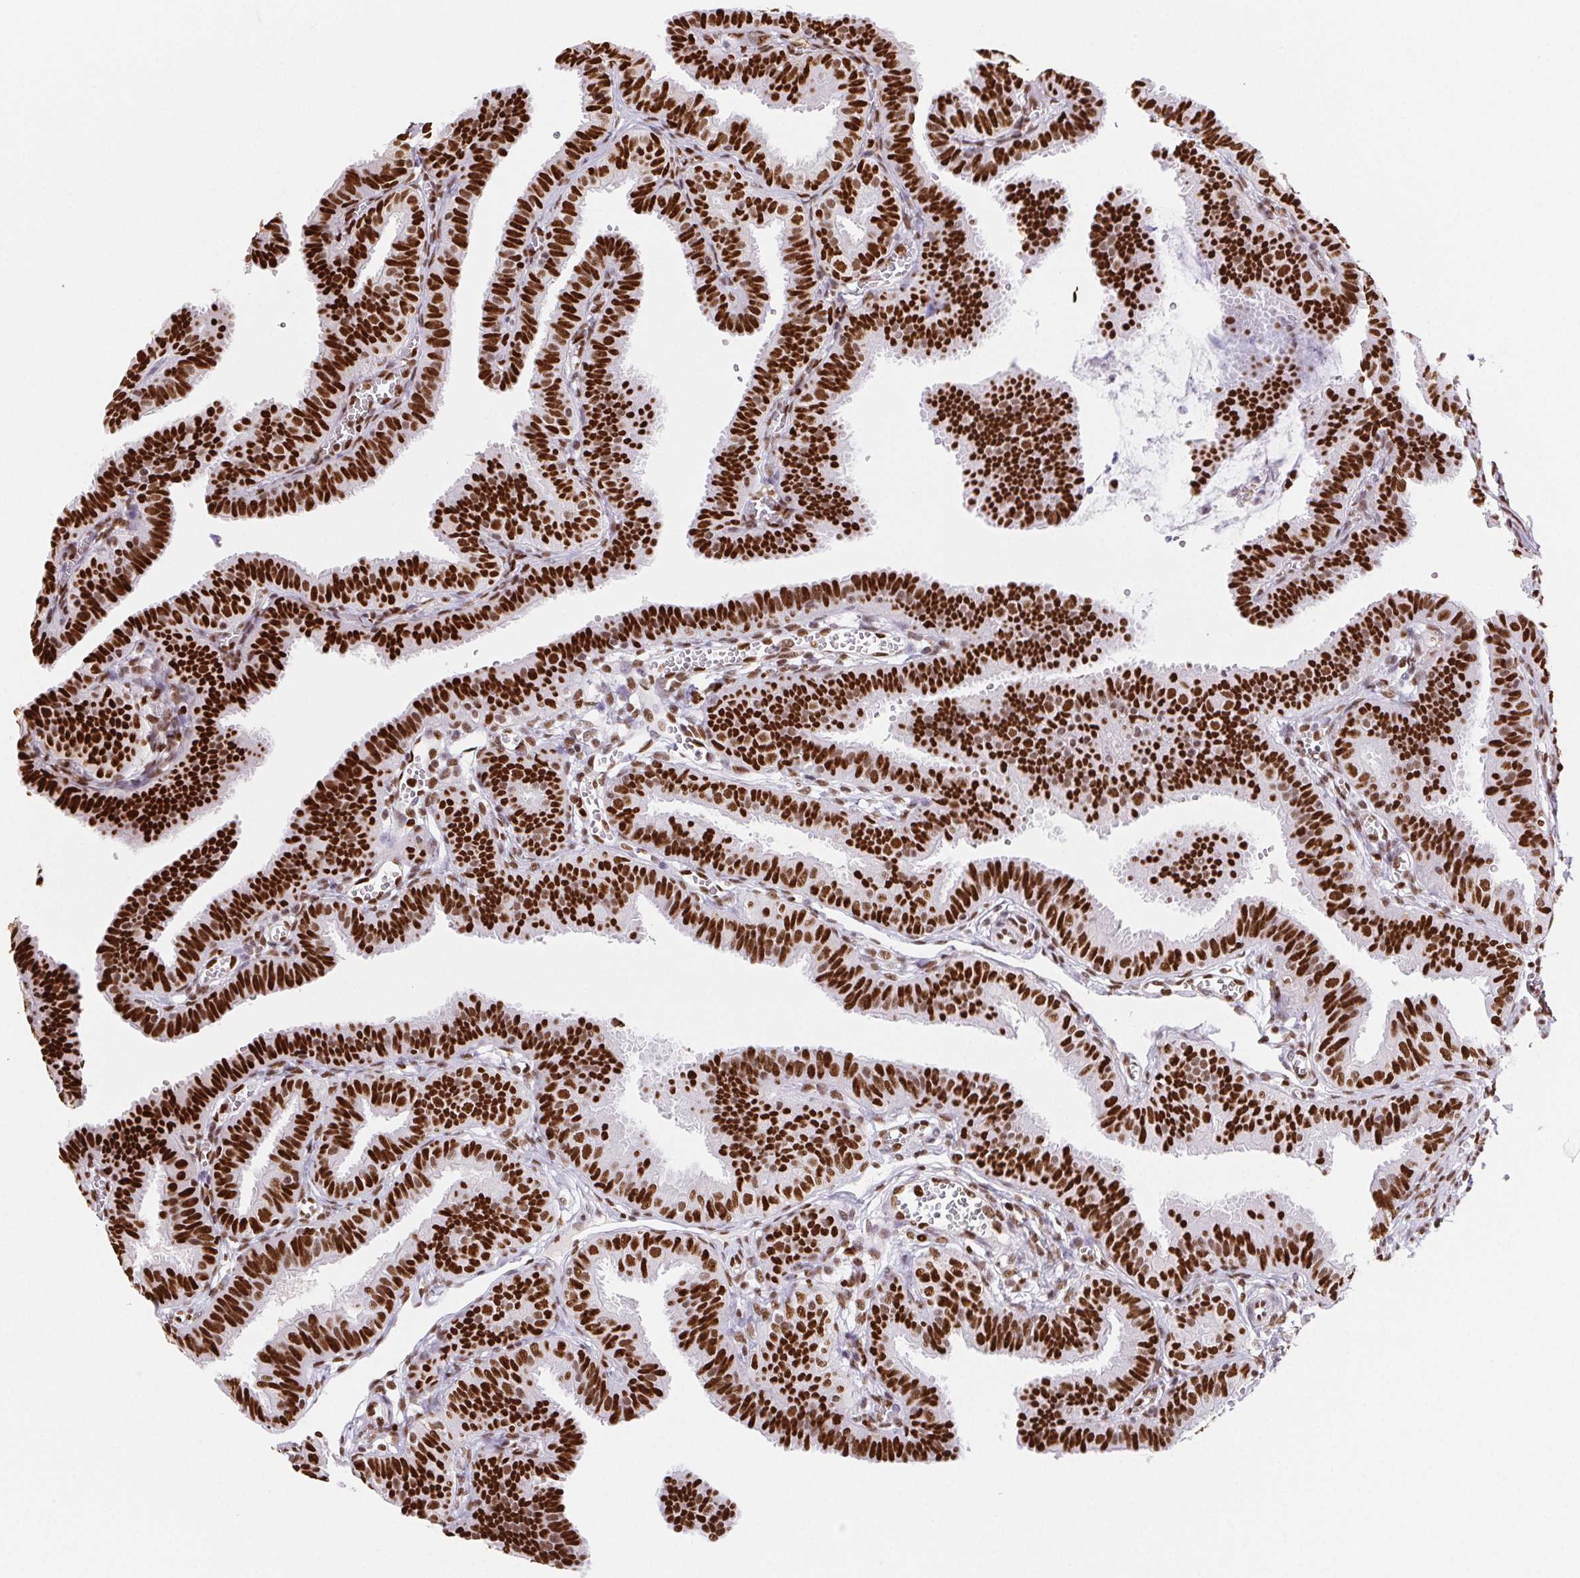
{"staining": {"intensity": "strong", "quantity": ">75%", "location": "nuclear"}, "tissue": "fallopian tube", "cell_type": "Glandular cells", "image_type": "normal", "snomed": [{"axis": "morphology", "description": "Normal tissue, NOS"}, {"axis": "topography", "description": "Fallopian tube"}], "caption": "A high amount of strong nuclear expression is seen in approximately >75% of glandular cells in unremarkable fallopian tube. (IHC, brightfield microscopy, high magnification).", "gene": "SETSIP", "patient": {"sex": "female", "age": 25}}